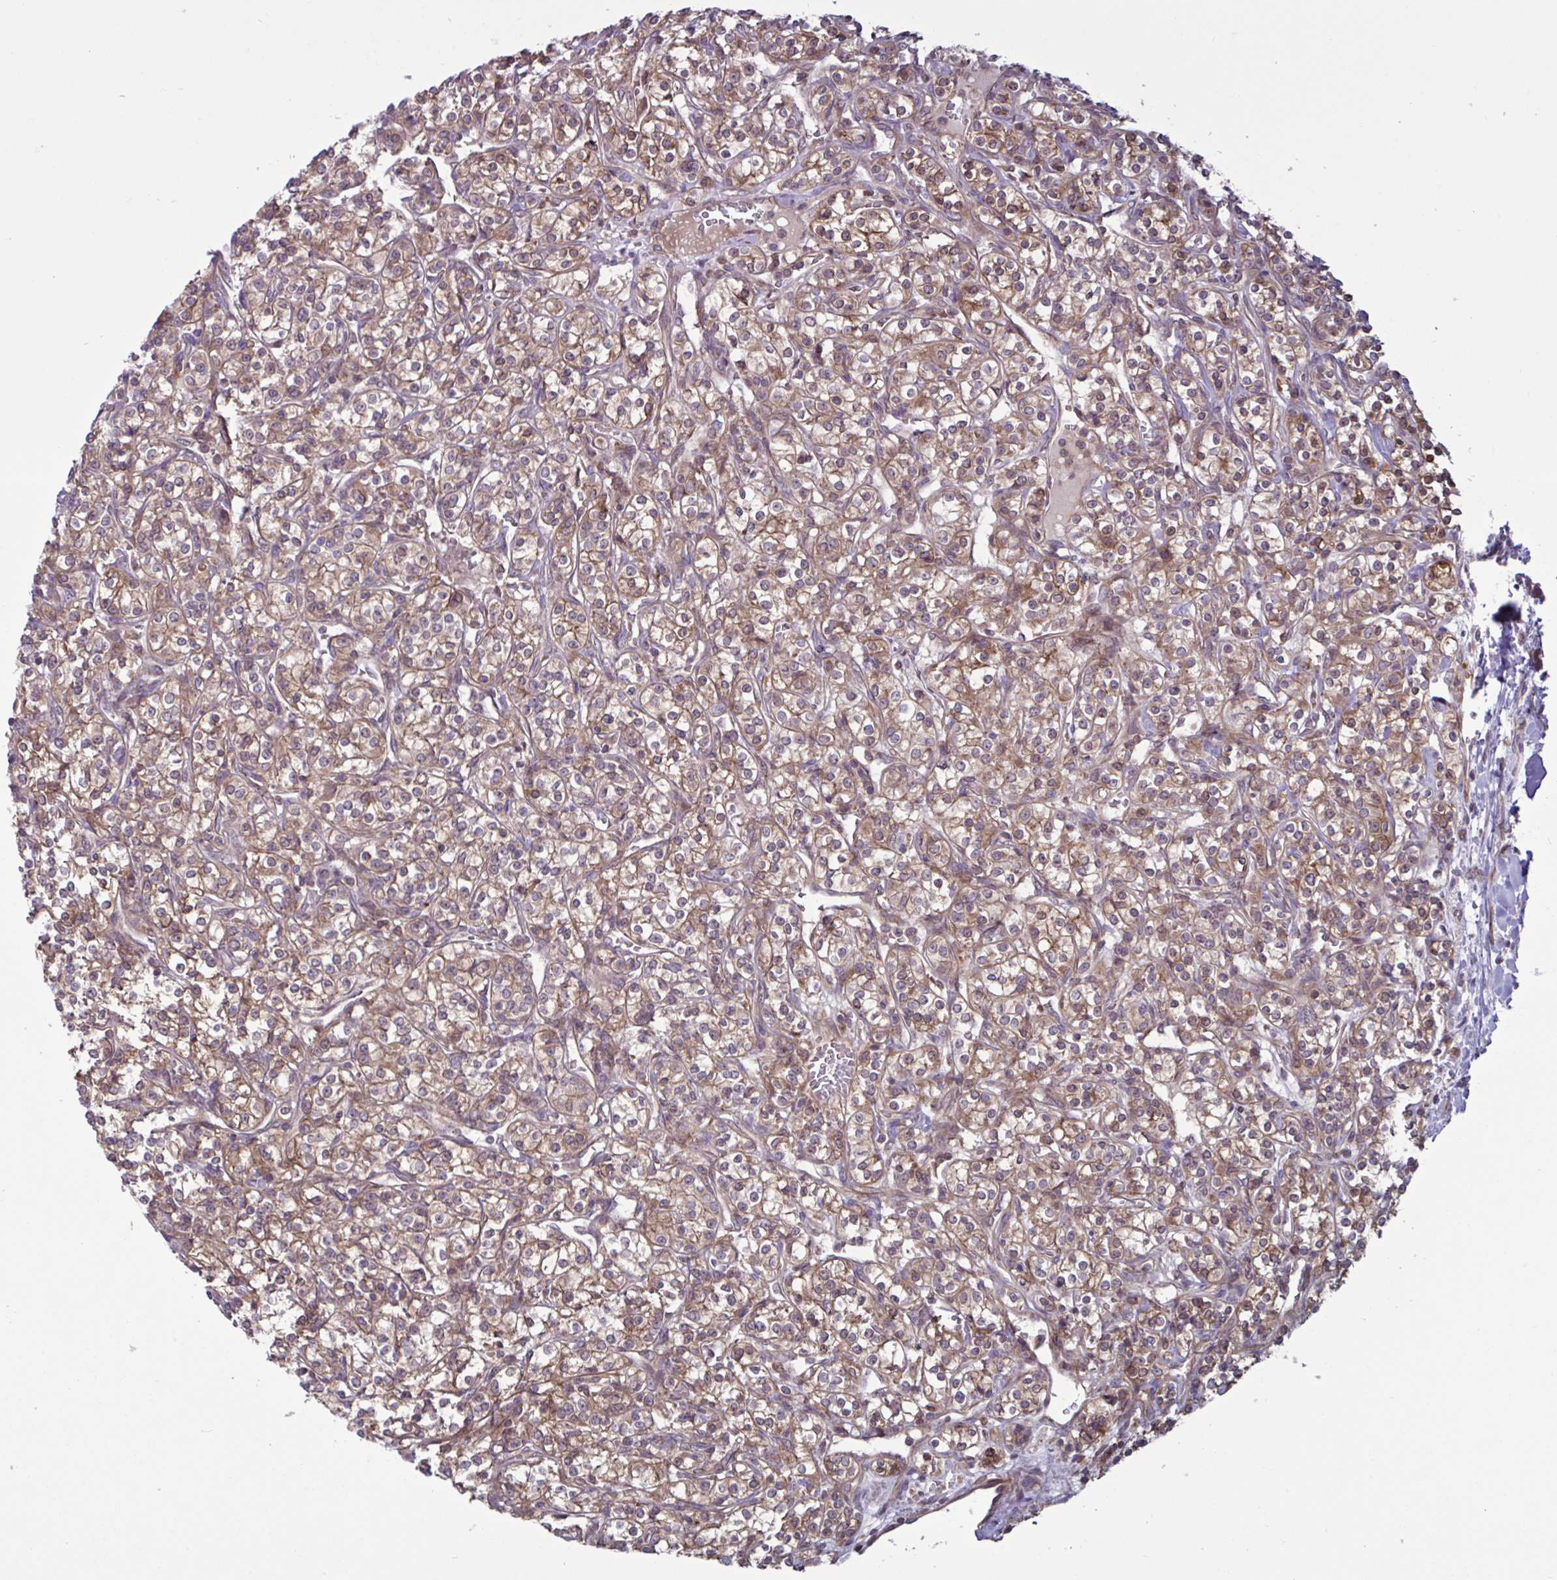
{"staining": {"intensity": "moderate", "quantity": ">75%", "location": "cytoplasmic/membranous,nuclear"}, "tissue": "renal cancer", "cell_type": "Tumor cells", "image_type": "cancer", "snomed": [{"axis": "morphology", "description": "Adenocarcinoma, NOS"}, {"axis": "topography", "description": "Kidney"}], "caption": "Immunohistochemistry image of human renal cancer (adenocarcinoma) stained for a protein (brown), which displays medium levels of moderate cytoplasmic/membranous and nuclear positivity in approximately >75% of tumor cells.", "gene": "GLTP", "patient": {"sex": "male", "age": 77}}